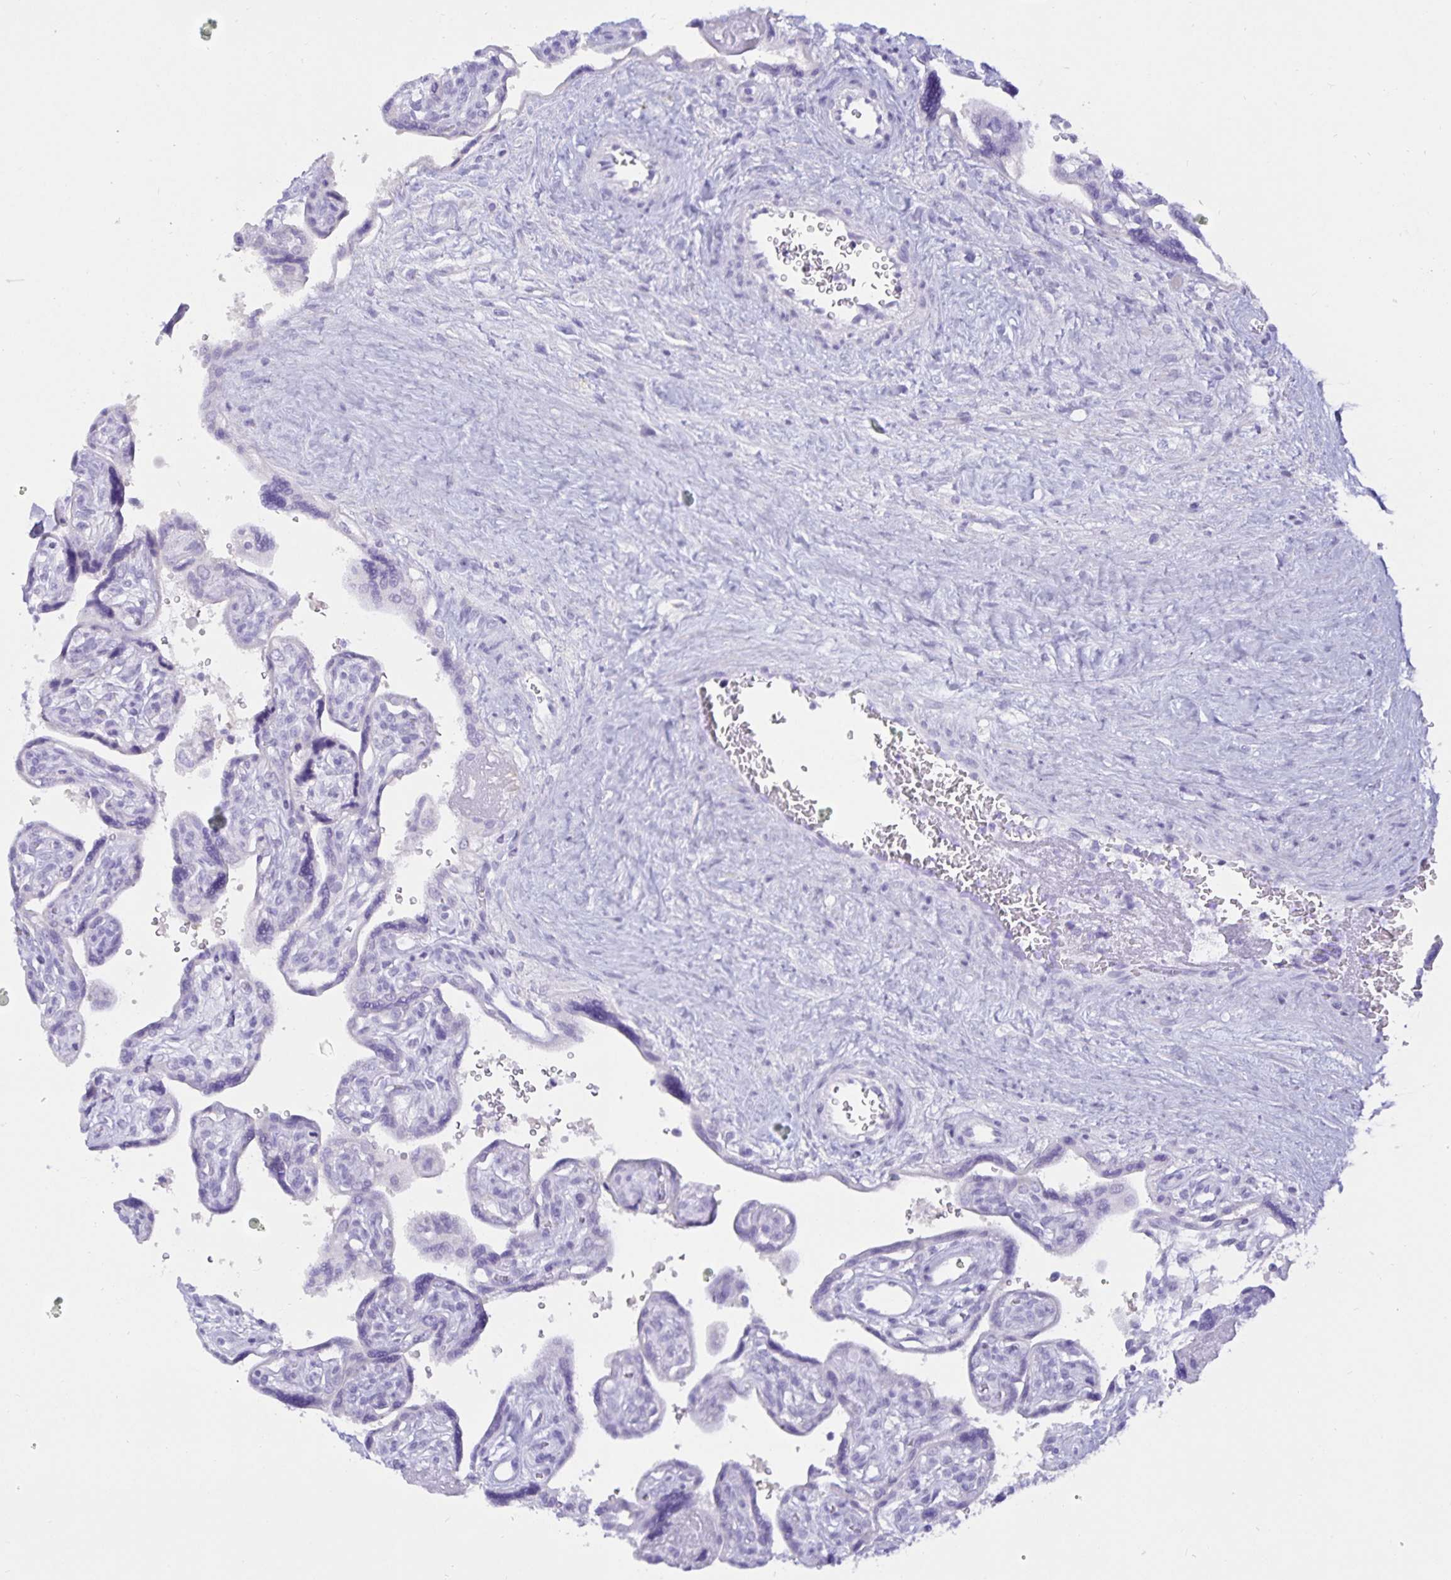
{"staining": {"intensity": "negative", "quantity": "none", "location": "none"}, "tissue": "placenta", "cell_type": "Decidual cells", "image_type": "normal", "snomed": [{"axis": "morphology", "description": "Normal tissue, NOS"}, {"axis": "topography", "description": "Placenta"}], "caption": "Immunohistochemistry (IHC) micrograph of normal placenta: human placenta stained with DAB (3,3'-diaminobenzidine) reveals no significant protein staining in decidual cells.", "gene": "MON2", "patient": {"sex": "female", "age": 39}}